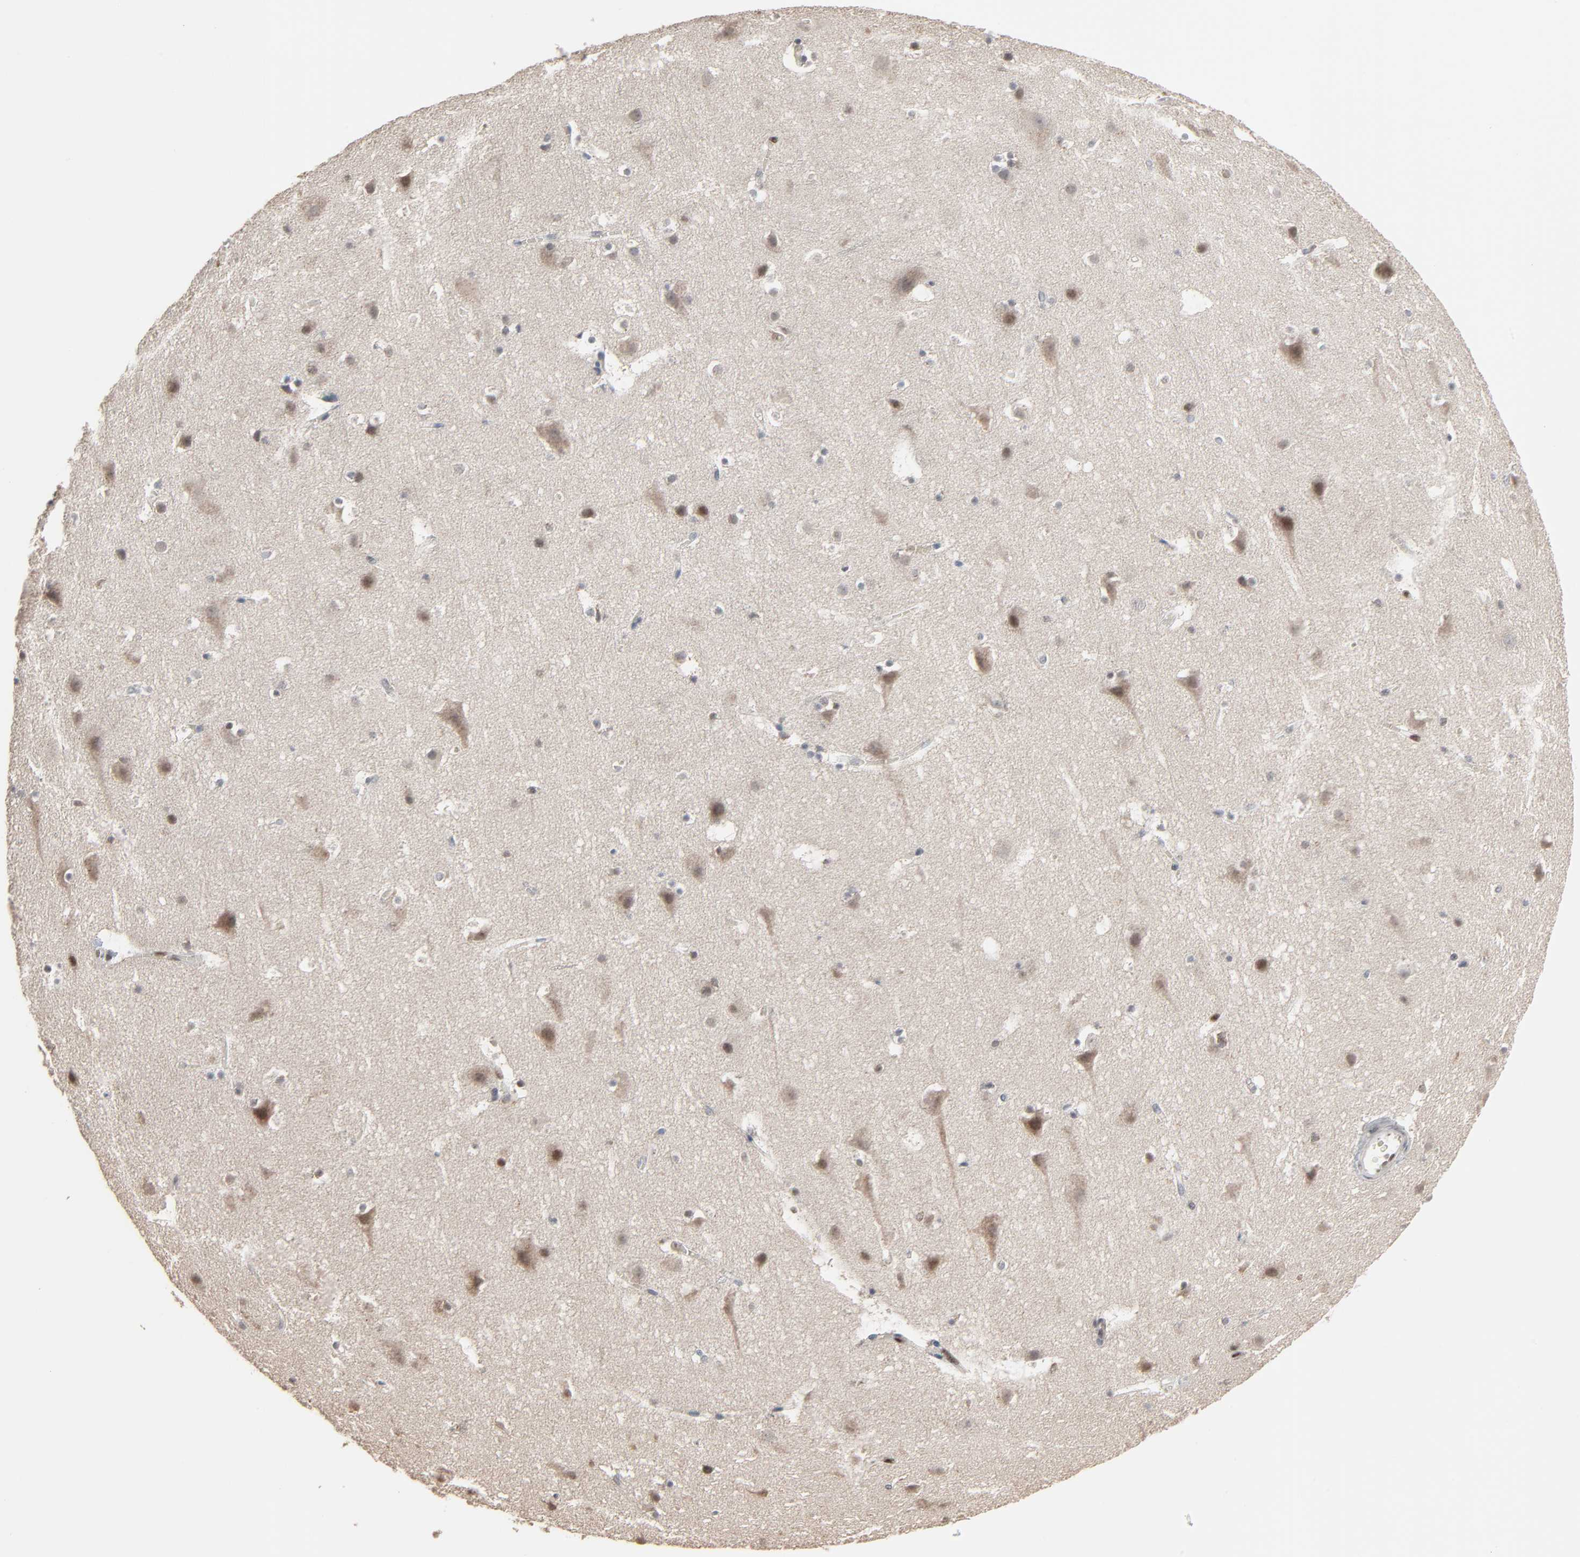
{"staining": {"intensity": "negative", "quantity": "none", "location": "none"}, "tissue": "cerebral cortex", "cell_type": "Endothelial cells", "image_type": "normal", "snomed": [{"axis": "morphology", "description": "Normal tissue, NOS"}, {"axis": "topography", "description": "Cerebral cortex"}], "caption": "Endothelial cells are negative for brown protein staining in unremarkable cerebral cortex.", "gene": "DOCK8", "patient": {"sex": "male", "age": 45}}